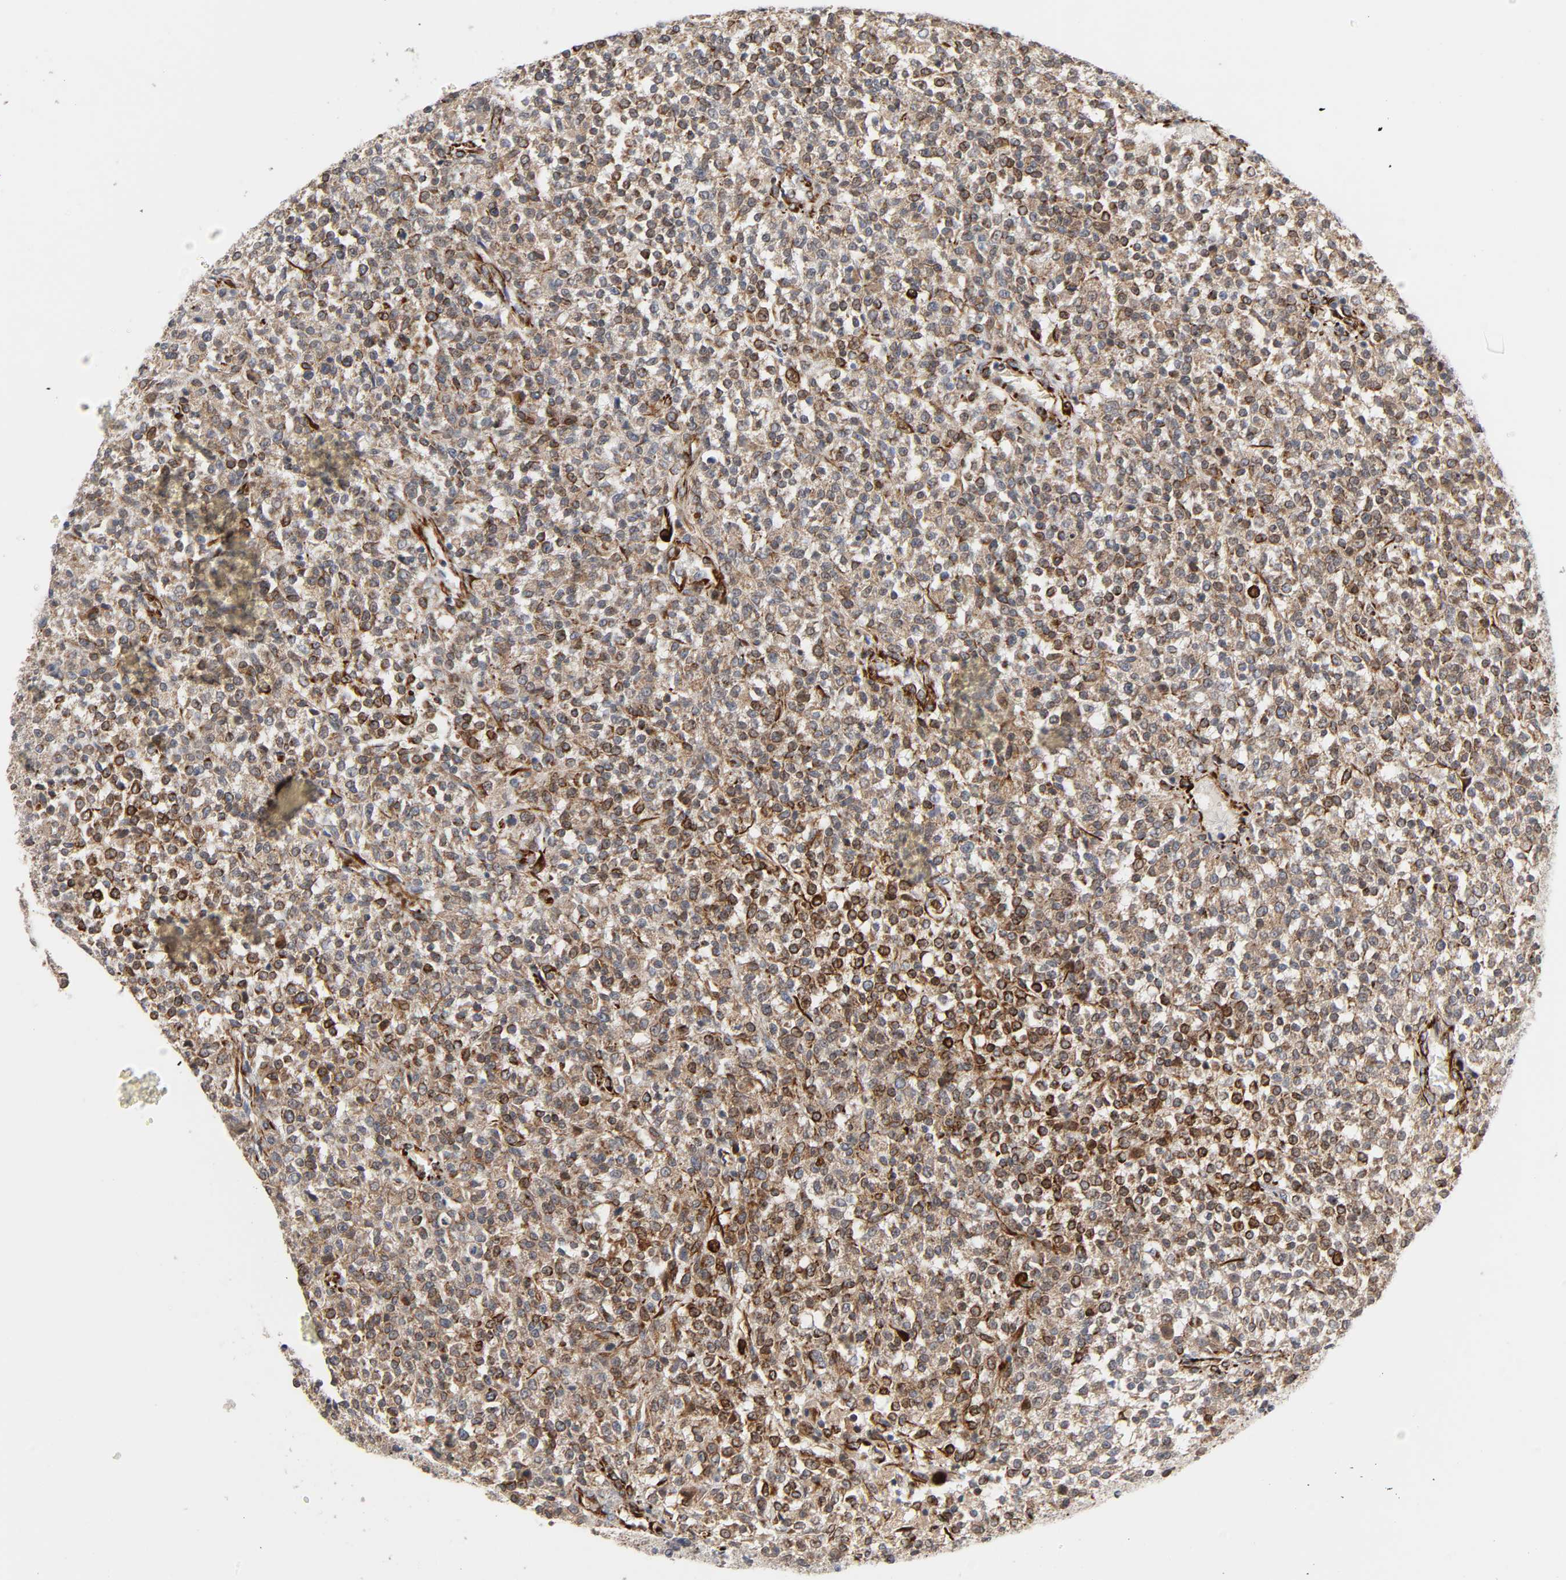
{"staining": {"intensity": "moderate", "quantity": ">75%", "location": "cytoplasmic/membranous"}, "tissue": "testis cancer", "cell_type": "Tumor cells", "image_type": "cancer", "snomed": [{"axis": "morphology", "description": "Seminoma, NOS"}, {"axis": "topography", "description": "Testis"}], "caption": "Tumor cells show moderate cytoplasmic/membranous positivity in about >75% of cells in testis cancer.", "gene": "FAM118A", "patient": {"sex": "male", "age": 59}}